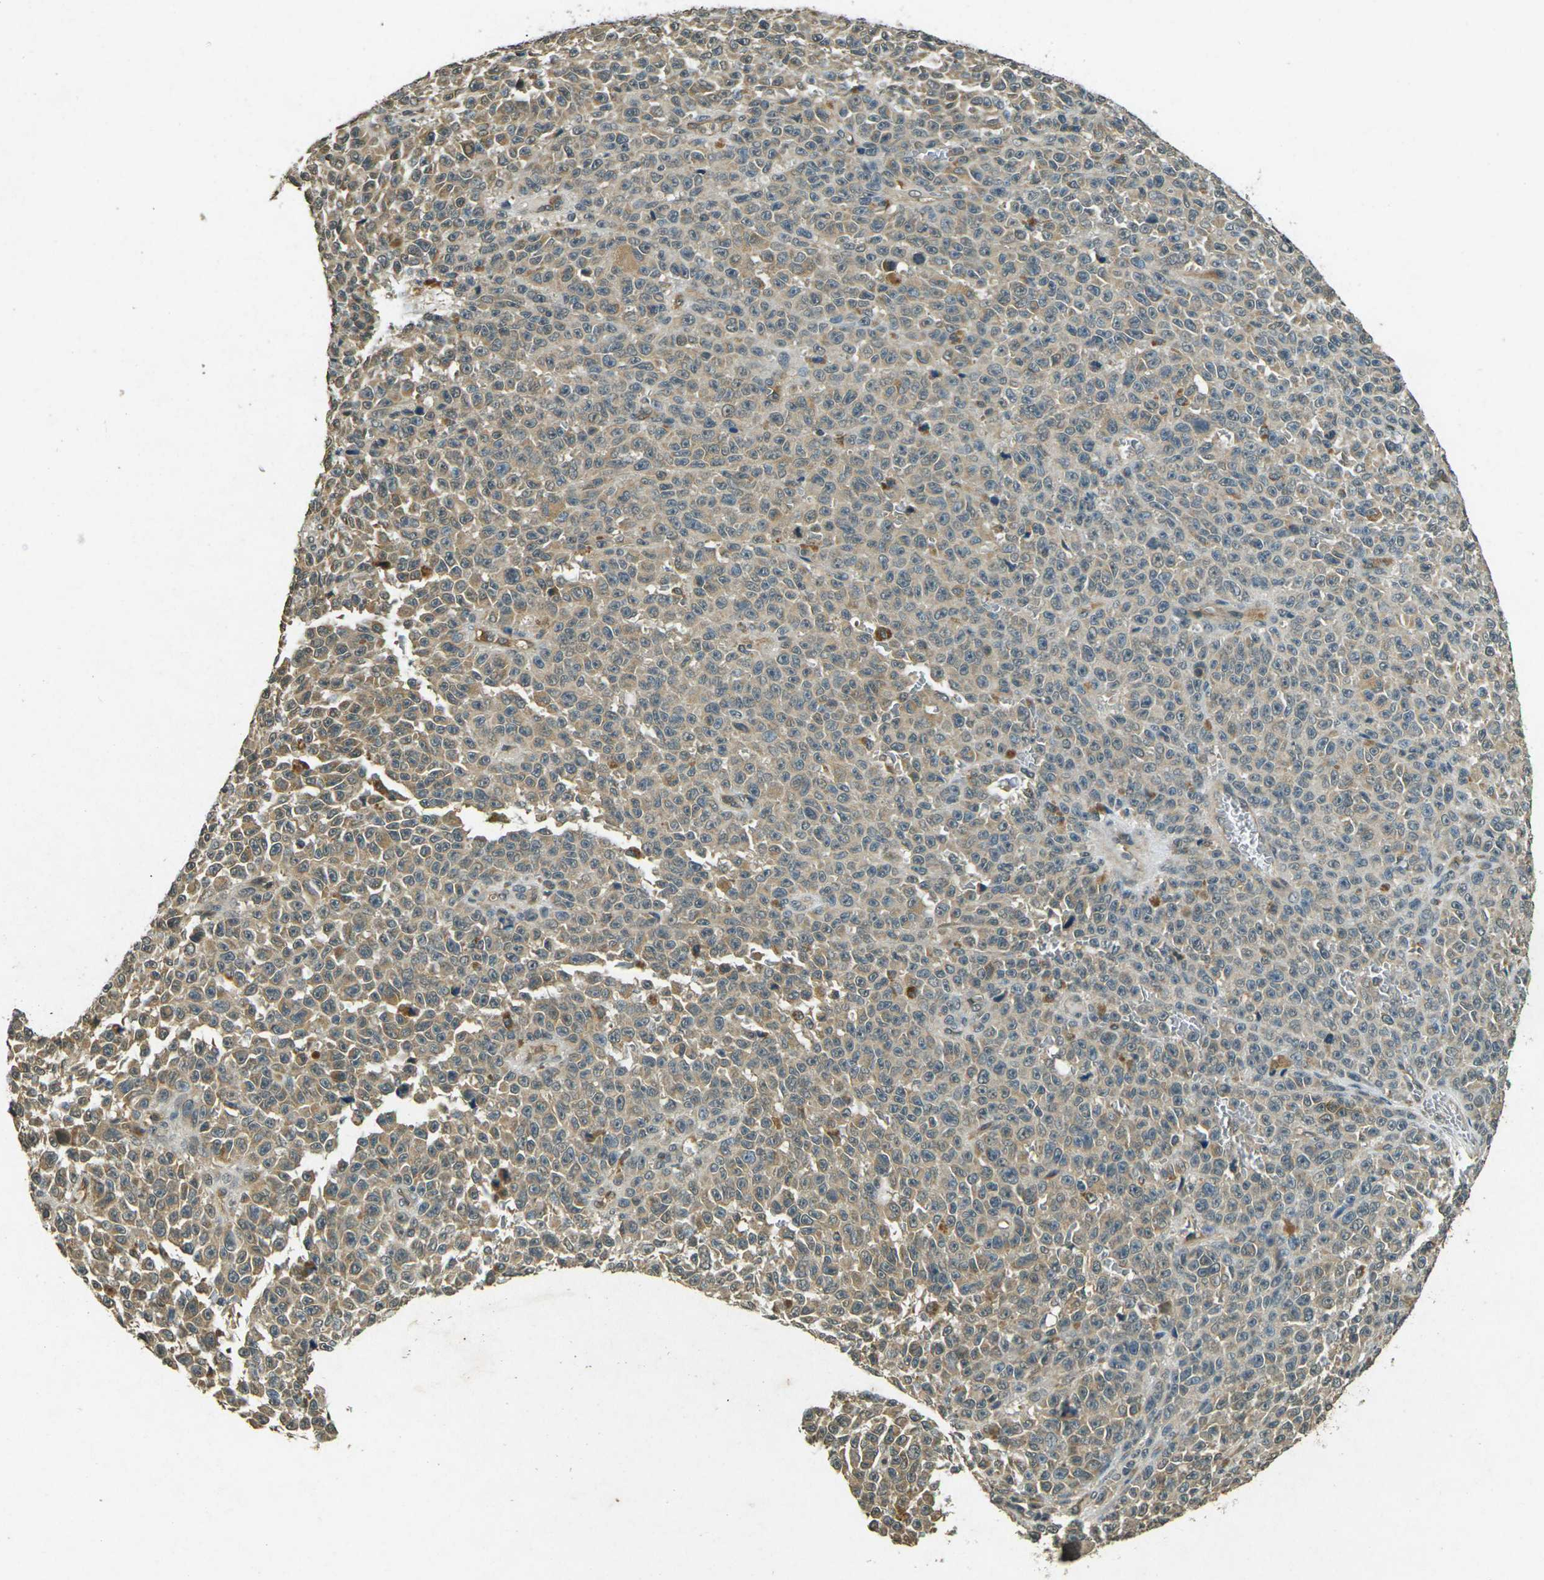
{"staining": {"intensity": "weak", "quantity": ">75%", "location": "cytoplasmic/membranous"}, "tissue": "melanoma", "cell_type": "Tumor cells", "image_type": "cancer", "snomed": [{"axis": "morphology", "description": "Malignant melanoma, NOS"}, {"axis": "topography", "description": "Skin"}], "caption": "Malignant melanoma tissue displays weak cytoplasmic/membranous expression in approximately >75% of tumor cells", "gene": "PDE2A", "patient": {"sex": "female", "age": 82}}